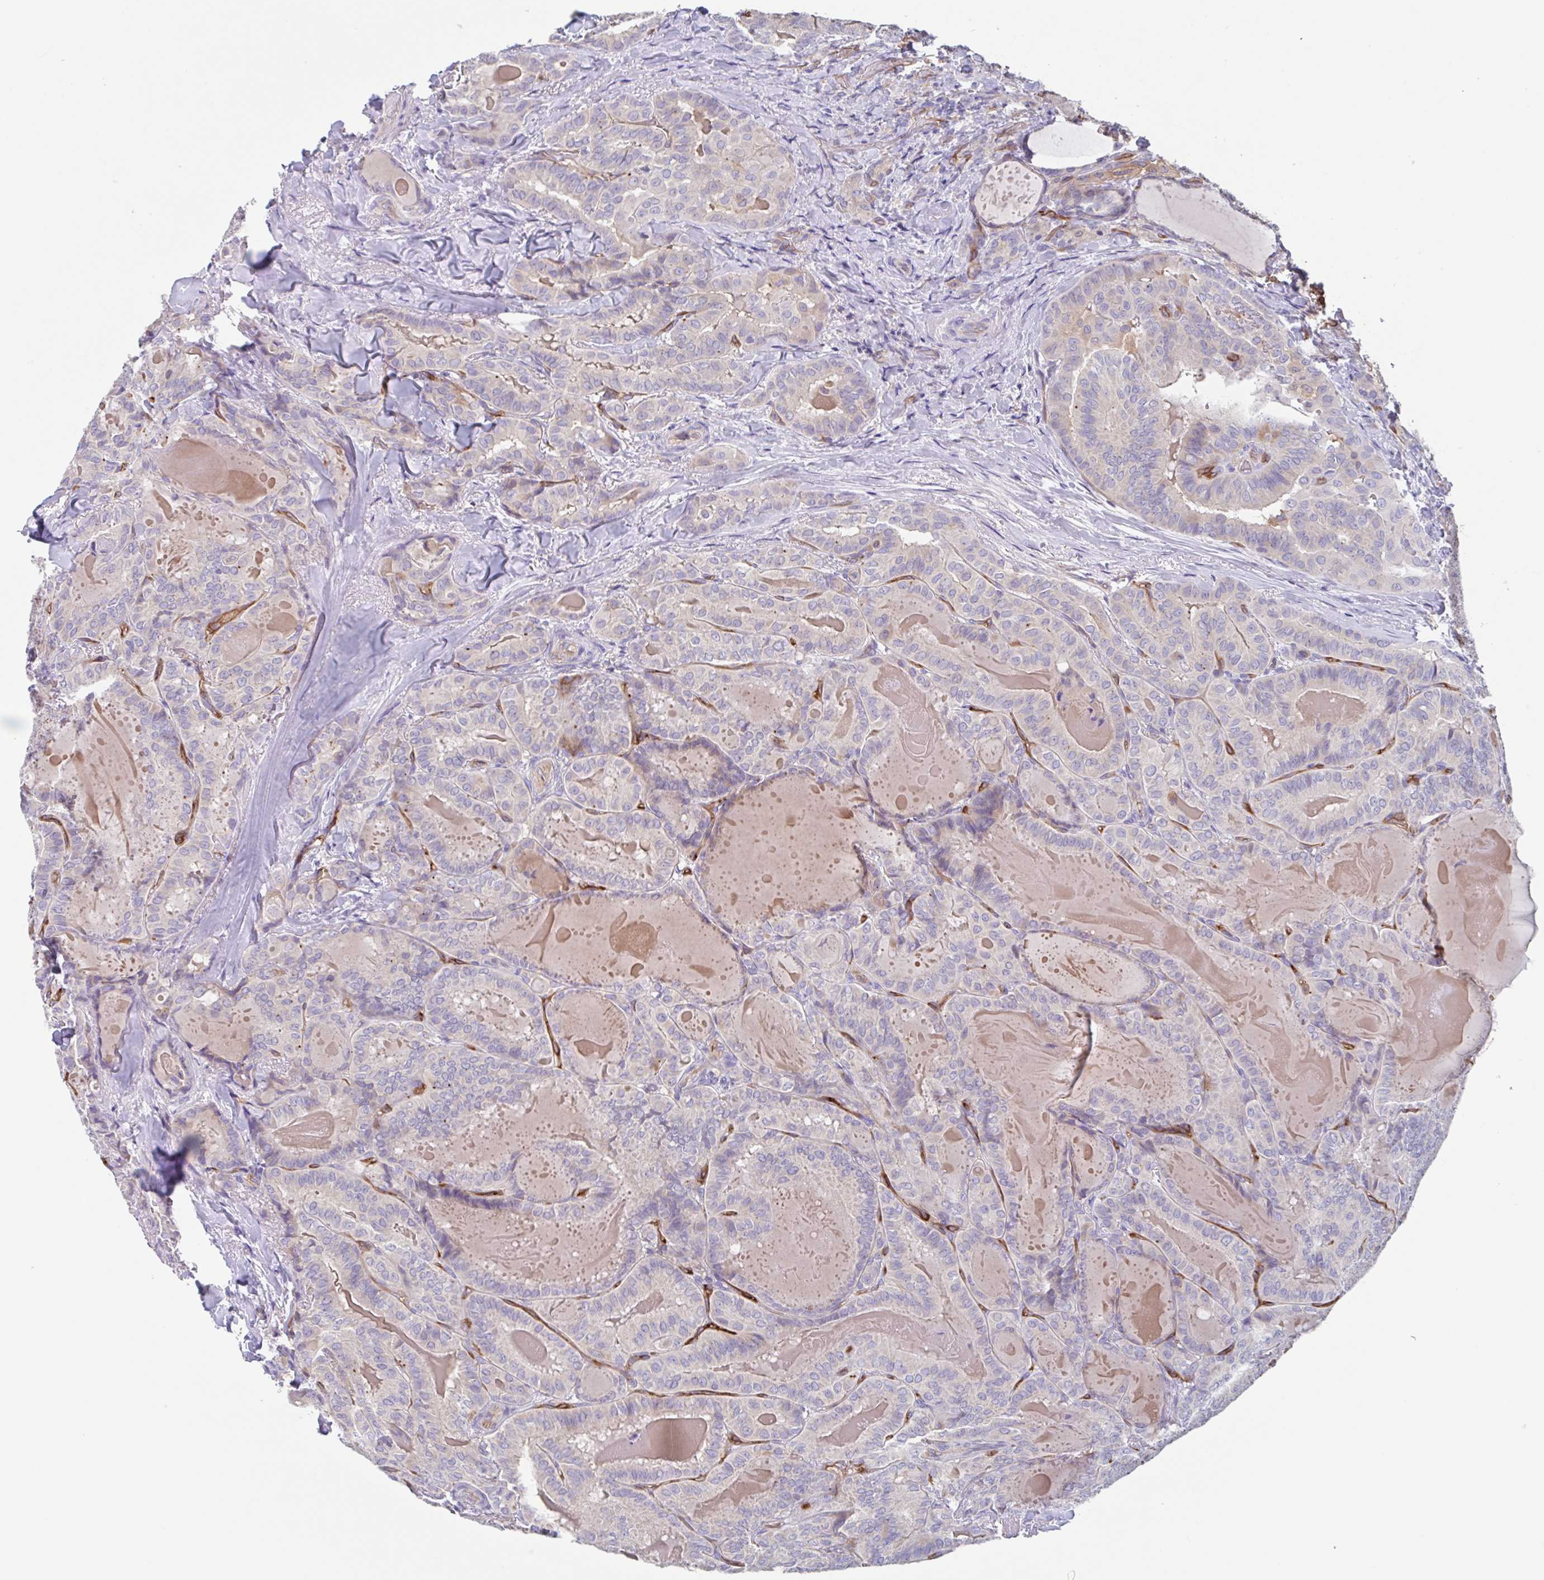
{"staining": {"intensity": "negative", "quantity": "none", "location": "none"}, "tissue": "thyroid cancer", "cell_type": "Tumor cells", "image_type": "cancer", "snomed": [{"axis": "morphology", "description": "Papillary adenocarcinoma, NOS"}, {"axis": "topography", "description": "Thyroid gland"}], "caption": "Histopathology image shows no significant protein expression in tumor cells of thyroid cancer.", "gene": "EHD4", "patient": {"sex": "female", "age": 68}}